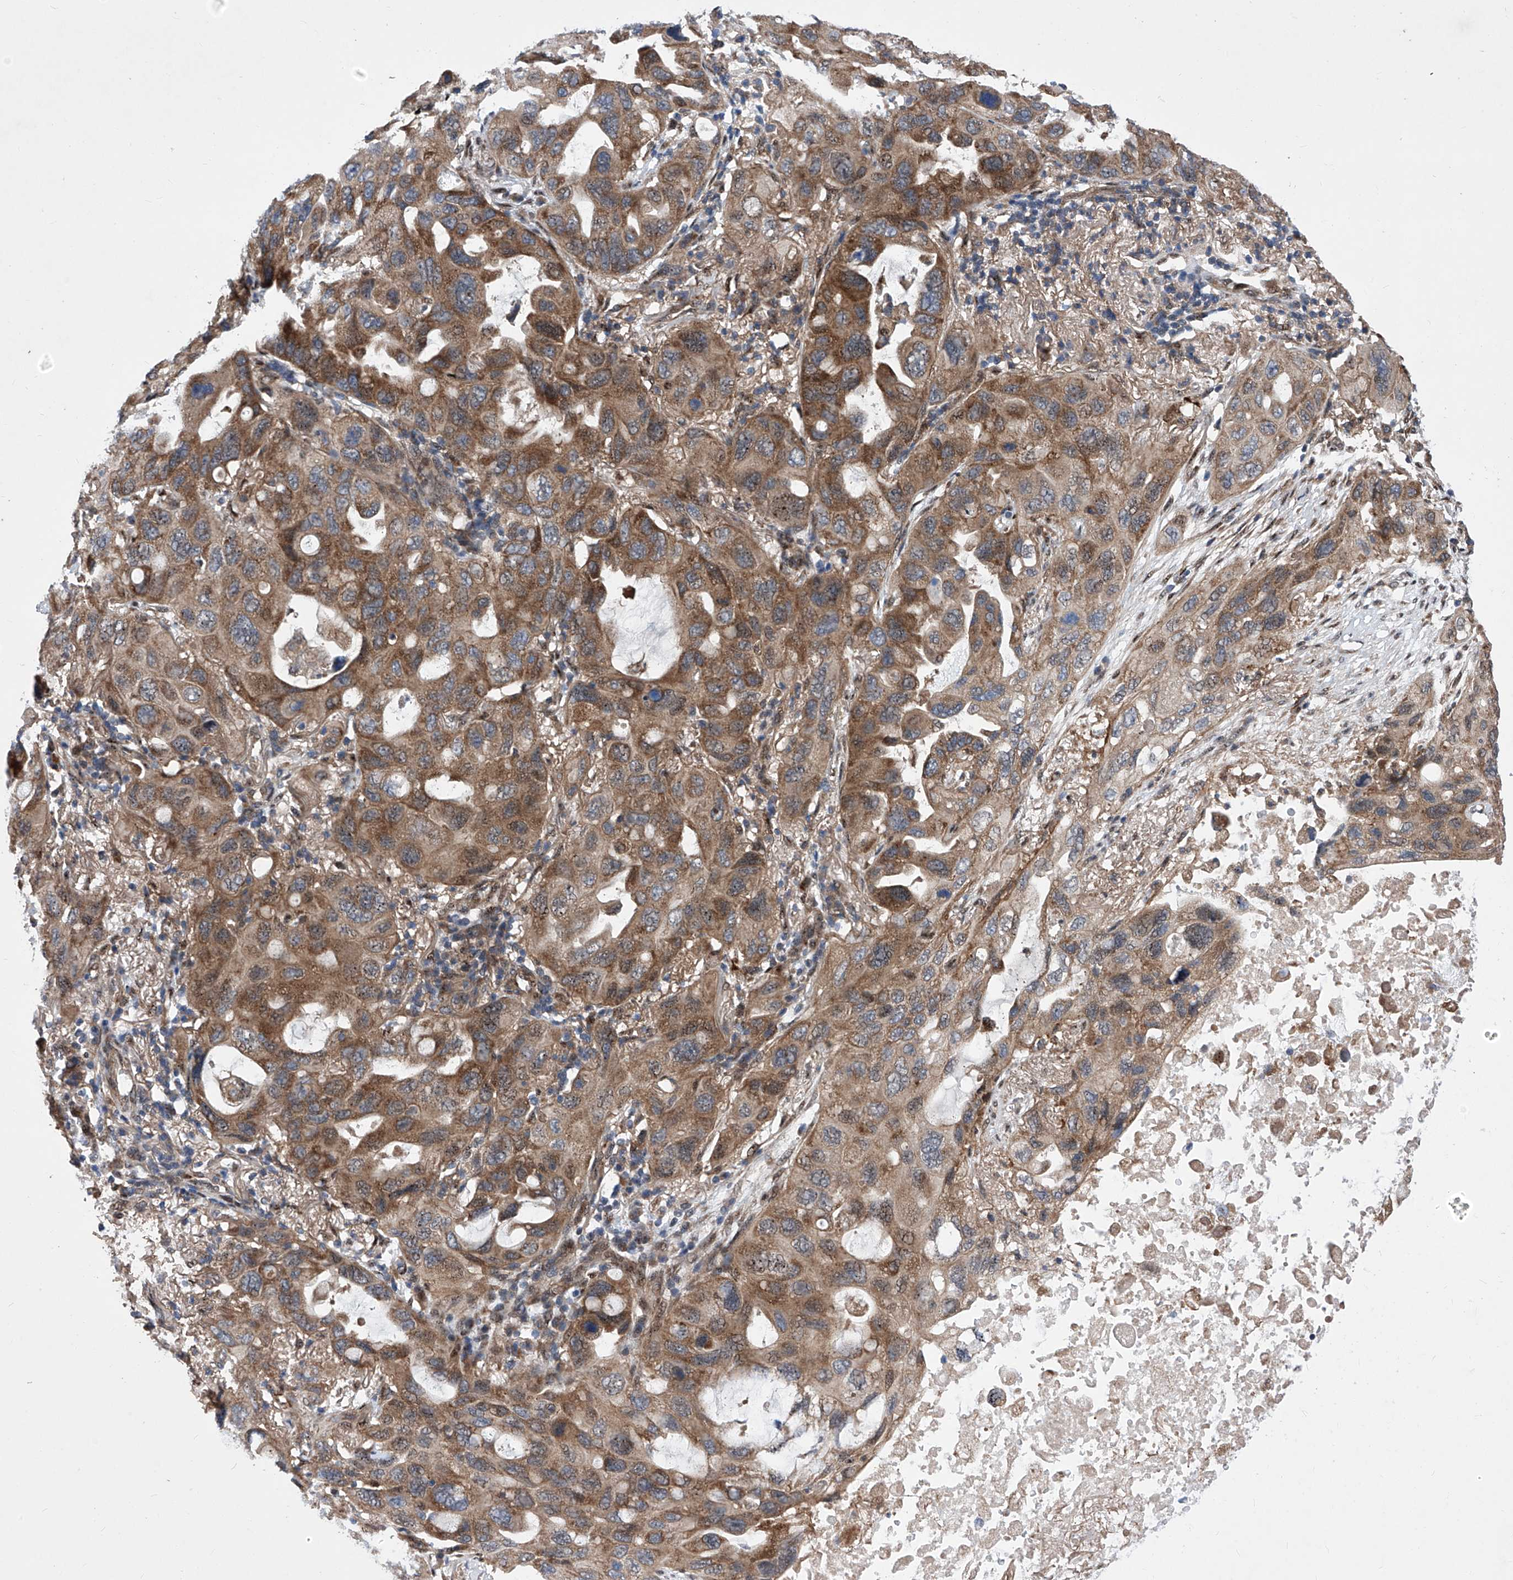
{"staining": {"intensity": "moderate", "quantity": ">75%", "location": "cytoplasmic/membranous"}, "tissue": "lung cancer", "cell_type": "Tumor cells", "image_type": "cancer", "snomed": [{"axis": "morphology", "description": "Squamous cell carcinoma, NOS"}, {"axis": "topography", "description": "Lung"}], "caption": "Protein expression analysis of human lung squamous cell carcinoma reveals moderate cytoplasmic/membranous expression in about >75% of tumor cells.", "gene": "KTI12", "patient": {"sex": "female", "age": 73}}